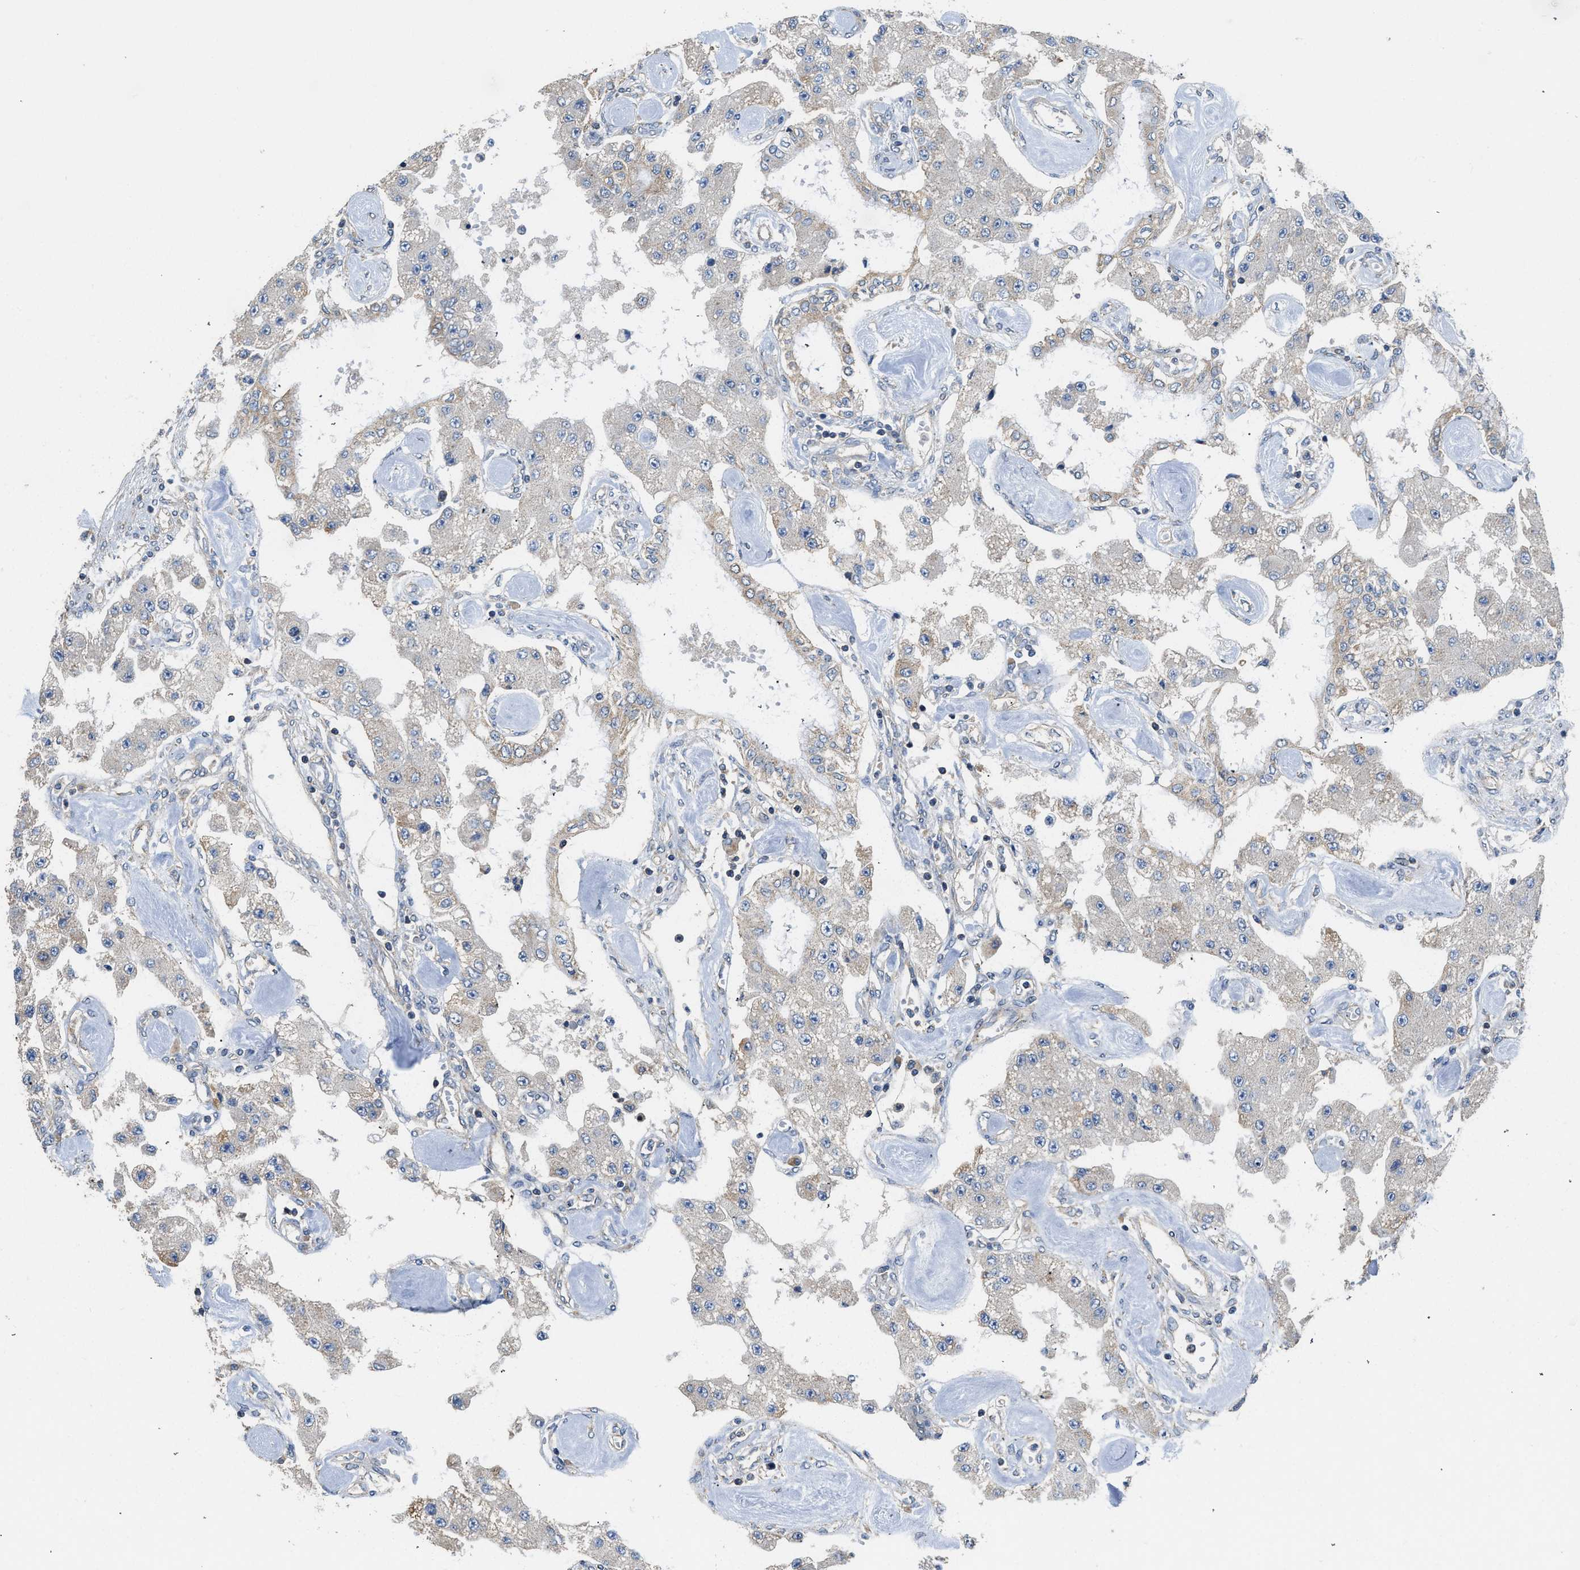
{"staining": {"intensity": "negative", "quantity": "none", "location": "none"}, "tissue": "carcinoid", "cell_type": "Tumor cells", "image_type": "cancer", "snomed": [{"axis": "morphology", "description": "Carcinoid, malignant, NOS"}, {"axis": "topography", "description": "Pancreas"}], "caption": "Tumor cells are negative for protein expression in human carcinoid (malignant).", "gene": "SSH2", "patient": {"sex": "male", "age": 41}}